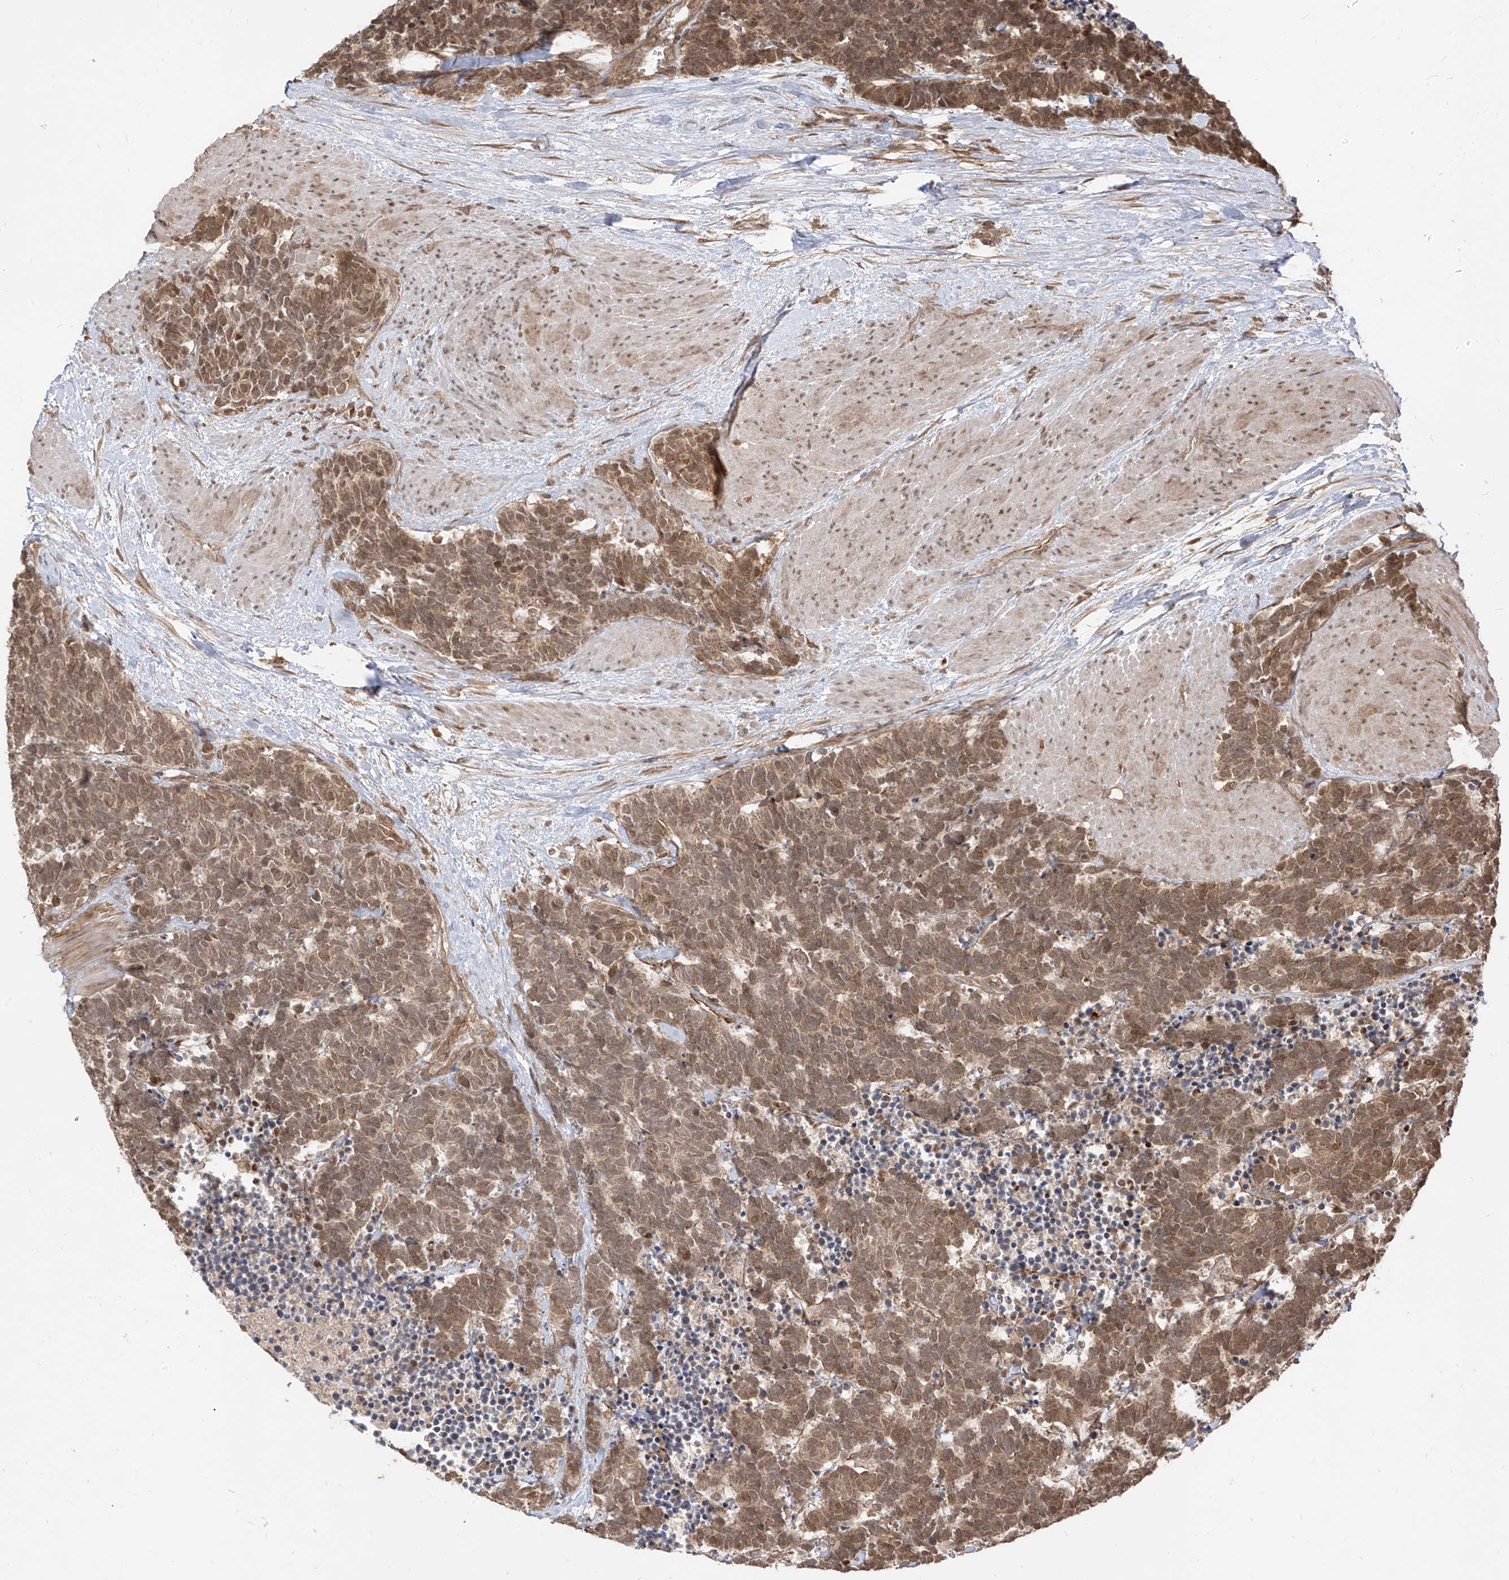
{"staining": {"intensity": "moderate", "quantity": ">75%", "location": "cytoplasmic/membranous,nuclear"}, "tissue": "carcinoid", "cell_type": "Tumor cells", "image_type": "cancer", "snomed": [{"axis": "morphology", "description": "Carcinoma, NOS"}, {"axis": "morphology", "description": "Carcinoid, malignant, NOS"}, {"axis": "topography", "description": "Urinary bladder"}], "caption": "High-power microscopy captured an immunohistochemistry (IHC) image of carcinoma, revealing moderate cytoplasmic/membranous and nuclear expression in about >75% of tumor cells. (Brightfield microscopy of DAB IHC at high magnification).", "gene": "LCOR", "patient": {"sex": "male", "age": 57}}